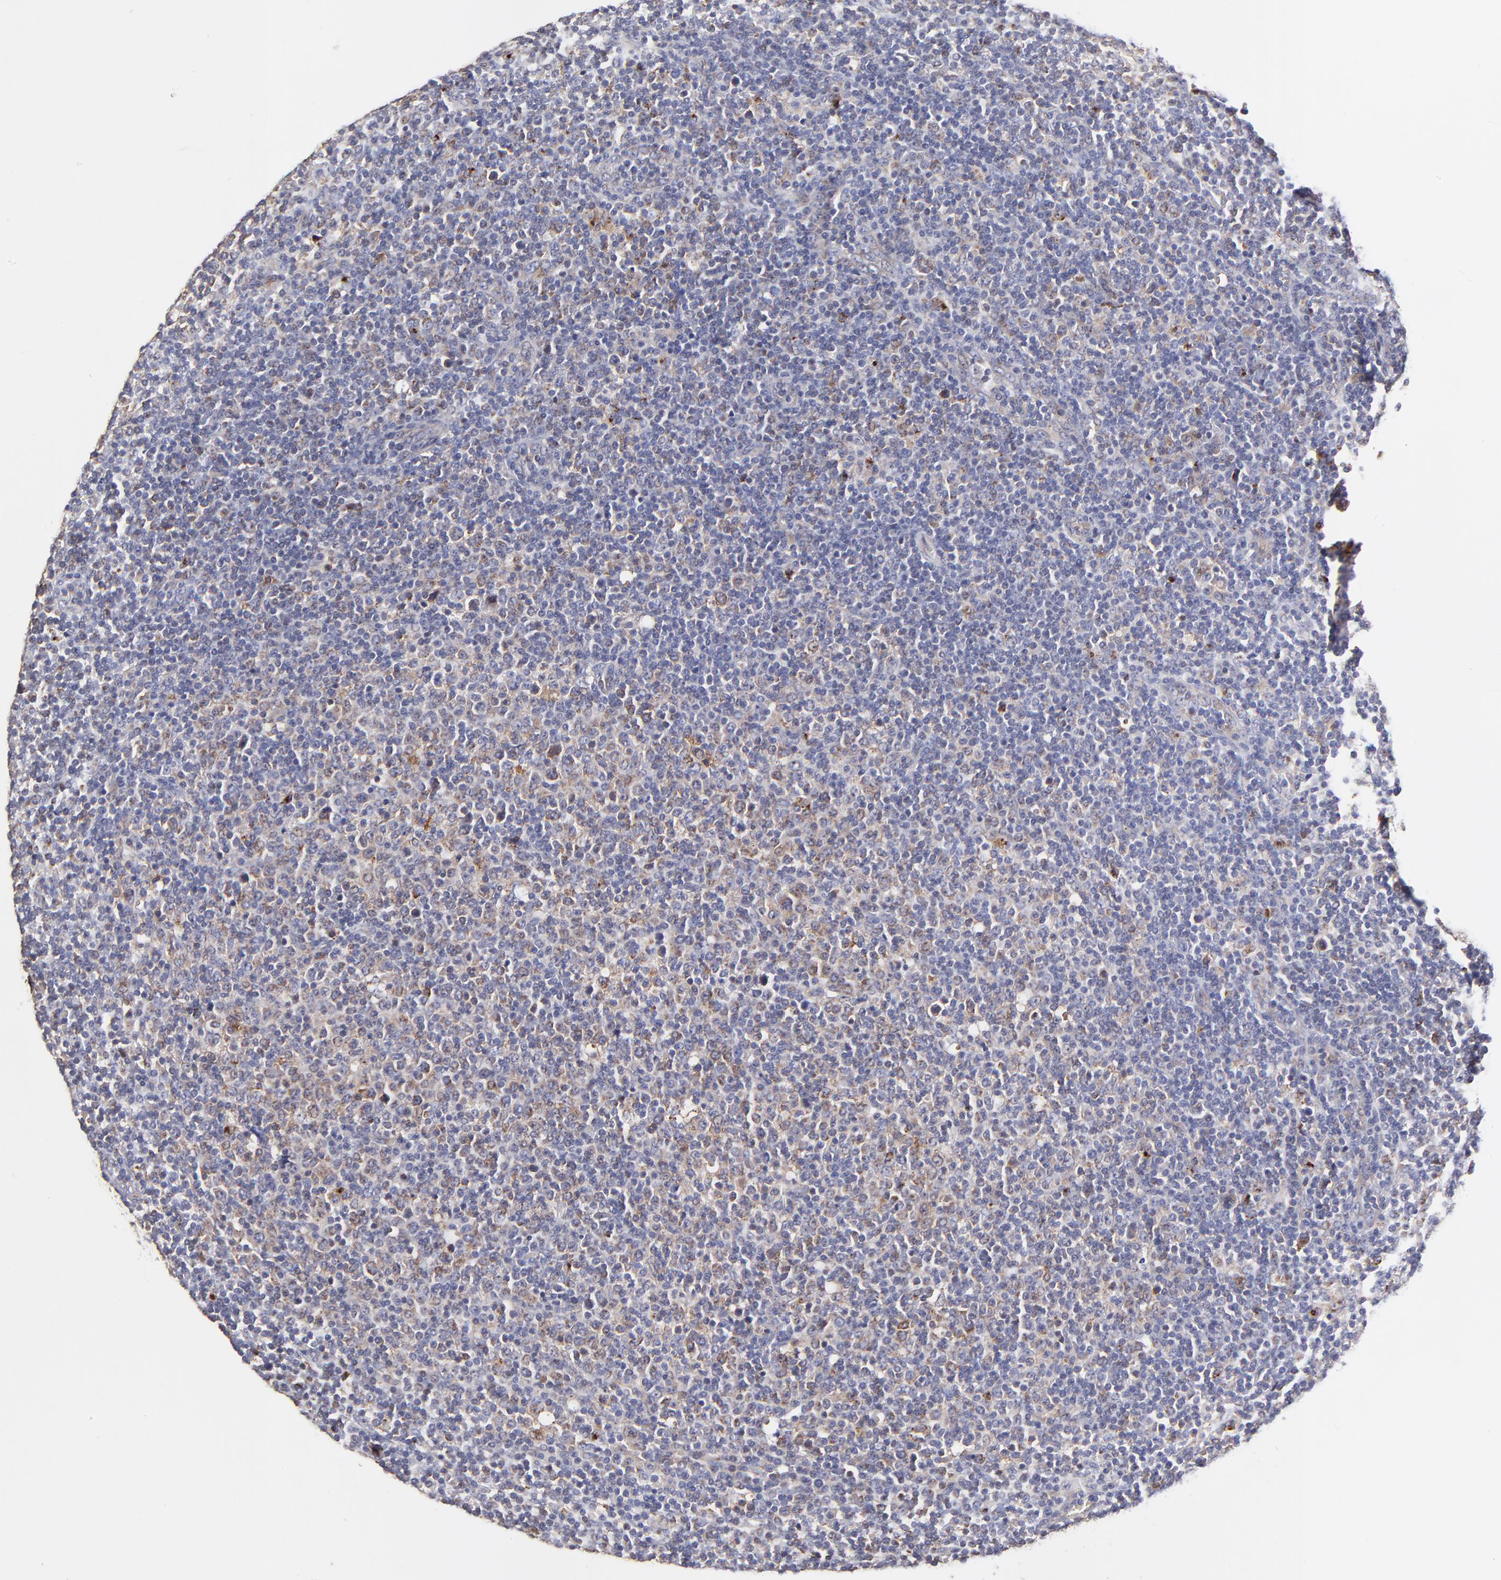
{"staining": {"intensity": "moderate", "quantity": "25%-75%", "location": "cytoplasmic/membranous"}, "tissue": "lymphoma", "cell_type": "Tumor cells", "image_type": "cancer", "snomed": [{"axis": "morphology", "description": "Malignant lymphoma, non-Hodgkin's type, Low grade"}, {"axis": "topography", "description": "Lymph node"}], "caption": "Brown immunohistochemical staining in human lymphoma shows moderate cytoplasmic/membranous positivity in about 25%-75% of tumor cells.", "gene": "GCSAM", "patient": {"sex": "male", "age": 70}}